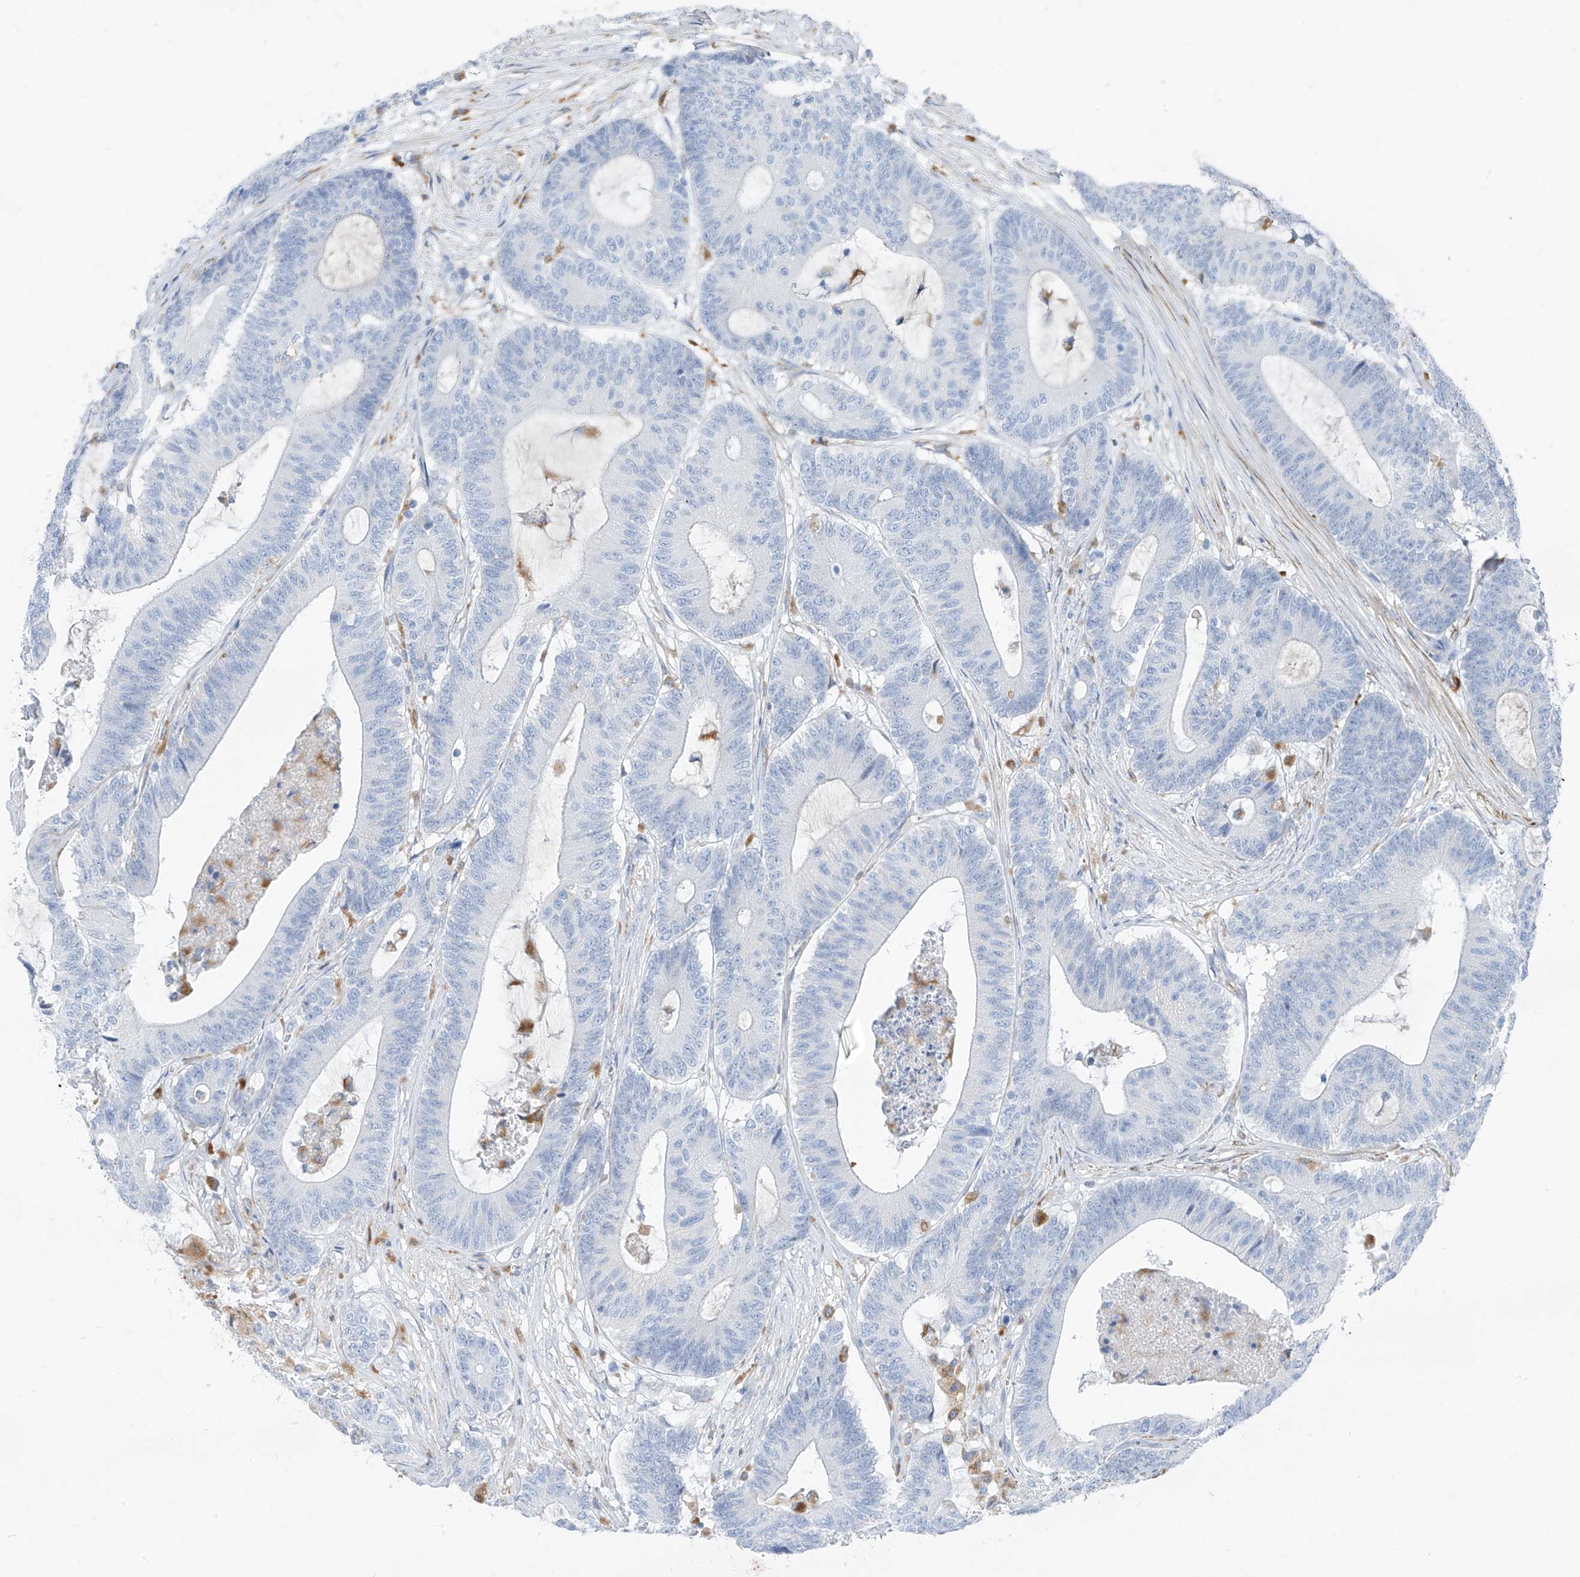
{"staining": {"intensity": "negative", "quantity": "none", "location": "none"}, "tissue": "colorectal cancer", "cell_type": "Tumor cells", "image_type": "cancer", "snomed": [{"axis": "morphology", "description": "Adenocarcinoma, NOS"}, {"axis": "topography", "description": "Colon"}], "caption": "Colorectal cancer was stained to show a protein in brown. There is no significant positivity in tumor cells. Nuclei are stained in blue.", "gene": "GLMP", "patient": {"sex": "female", "age": 84}}